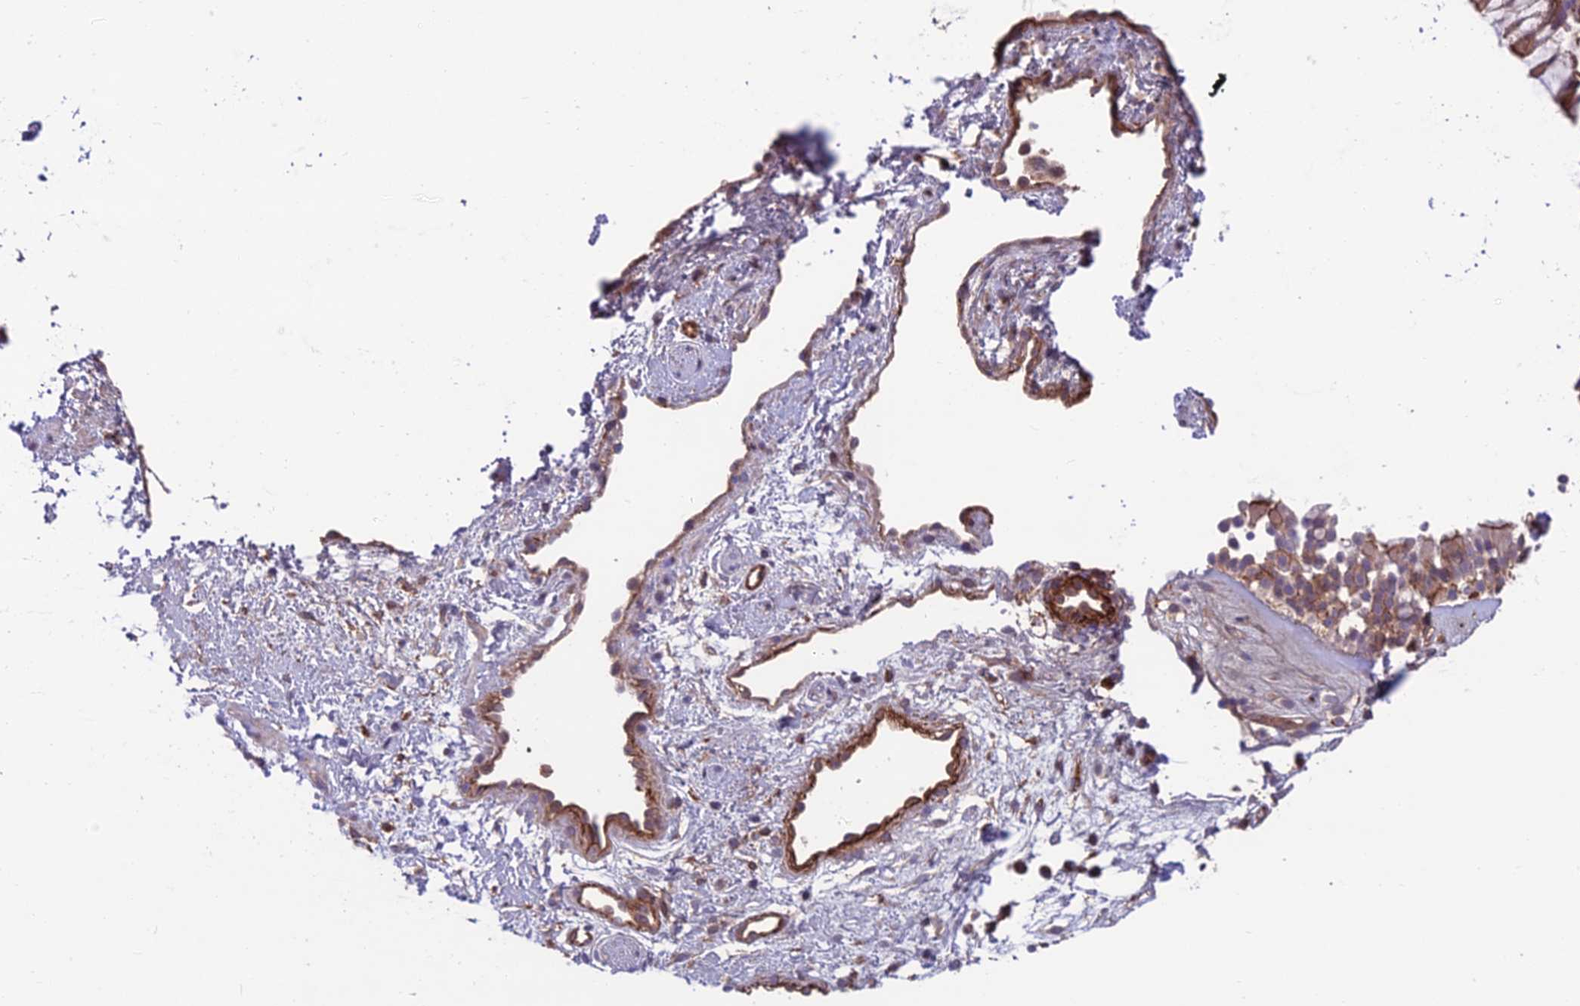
{"staining": {"intensity": "moderate", "quantity": ">75%", "location": "cytoplasmic/membranous"}, "tissue": "nasopharynx", "cell_type": "Respiratory epithelial cells", "image_type": "normal", "snomed": [{"axis": "morphology", "description": "Normal tissue, NOS"}, {"axis": "topography", "description": "Nasopharynx"}], "caption": "High-magnification brightfield microscopy of normal nasopharynx stained with DAB (3,3'-diaminobenzidine) (brown) and counterstained with hematoxylin (blue). respiratory epithelial cells exhibit moderate cytoplasmic/membranous expression is appreciated in approximately>75% of cells.", "gene": "RTN4RL1", "patient": {"sex": "male", "age": 32}}